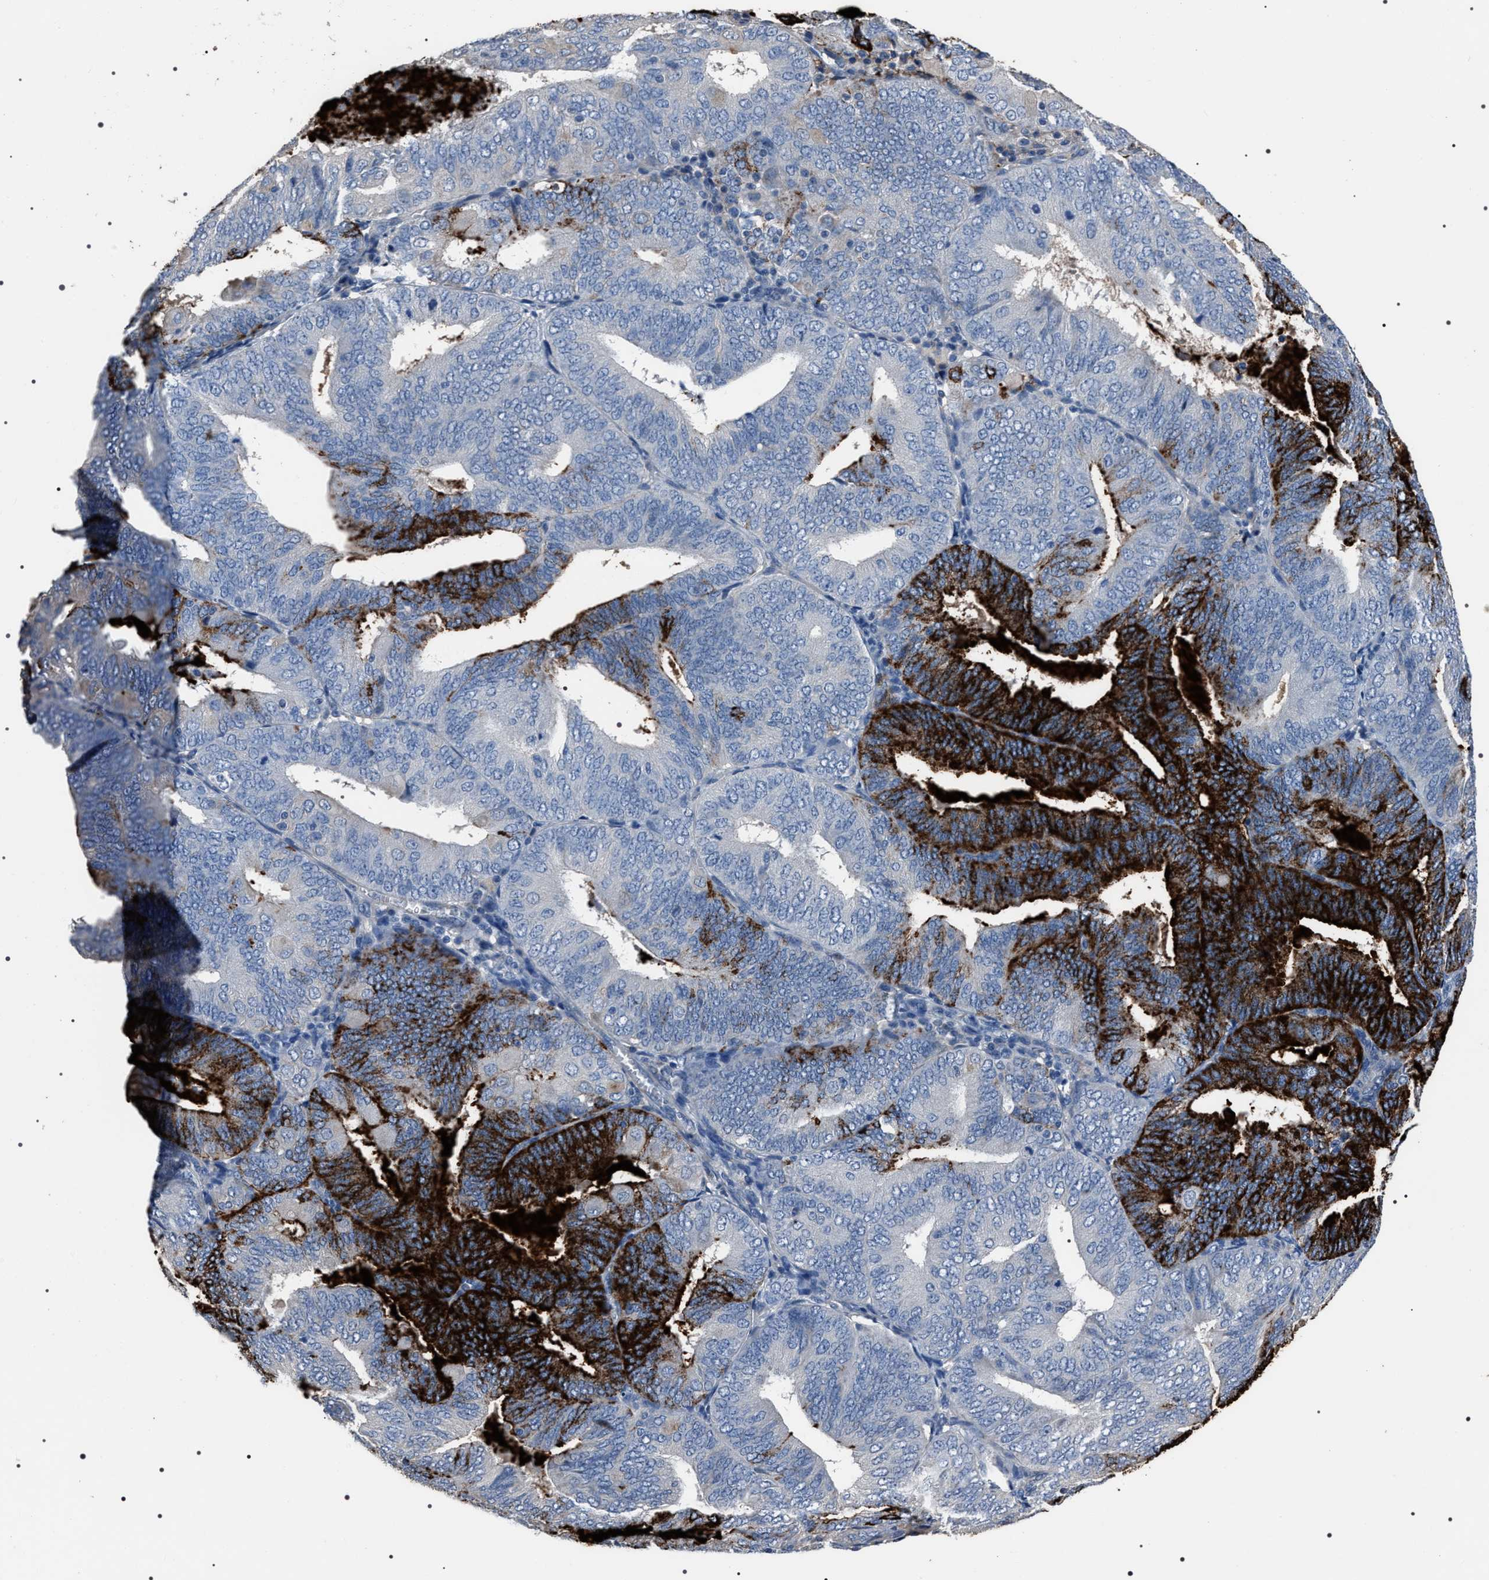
{"staining": {"intensity": "strong", "quantity": "25%-75%", "location": "cytoplasmic/membranous"}, "tissue": "endometrial cancer", "cell_type": "Tumor cells", "image_type": "cancer", "snomed": [{"axis": "morphology", "description": "Adenocarcinoma, NOS"}, {"axis": "topography", "description": "Endometrium"}], "caption": "Protein expression analysis of endometrial cancer (adenocarcinoma) reveals strong cytoplasmic/membranous positivity in about 25%-75% of tumor cells.", "gene": "TRIM54", "patient": {"sex": "female", "age": 81}}